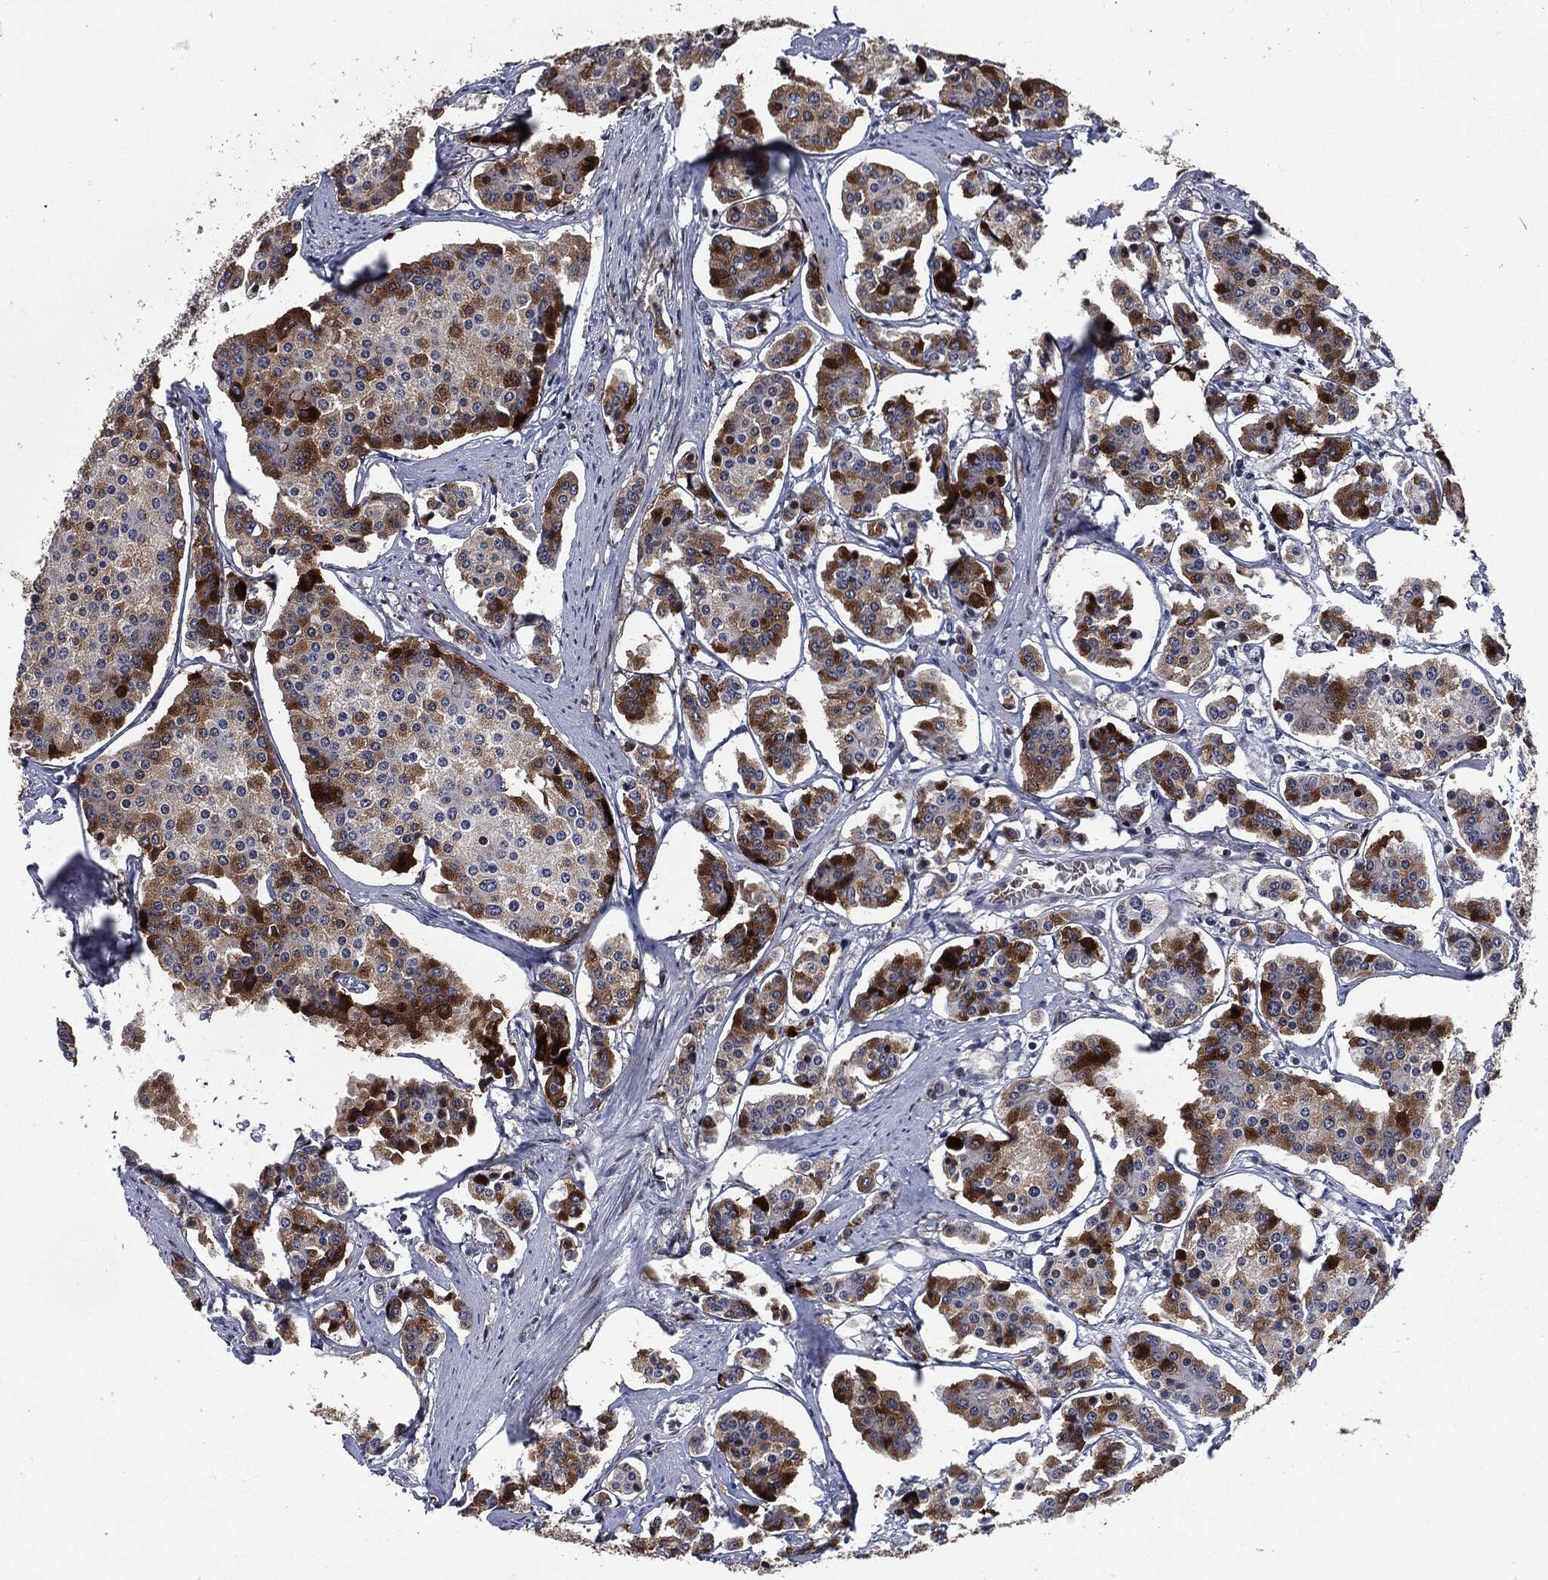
{"staining": {"intensity": "strong", "quantity": "<25%", "location": "cytoplasmic/membranous,nuclear"}, "tissue": "carcinoid", "cell_type": "Tumor cells", "image_type": "cancer", "snomed": [{"axis": "morphology", "description": "Carcinoid, malignant, NOS"}, {"axis": "topography", "description": "Small intestine"}], "caption": "A brown stain labels strong cytoplasmic/membranous and nuclear positivity of a protein in carcinoid tumor cells.", "gene": "AKT2", "patient": {"sex": "female", "age": 65}}